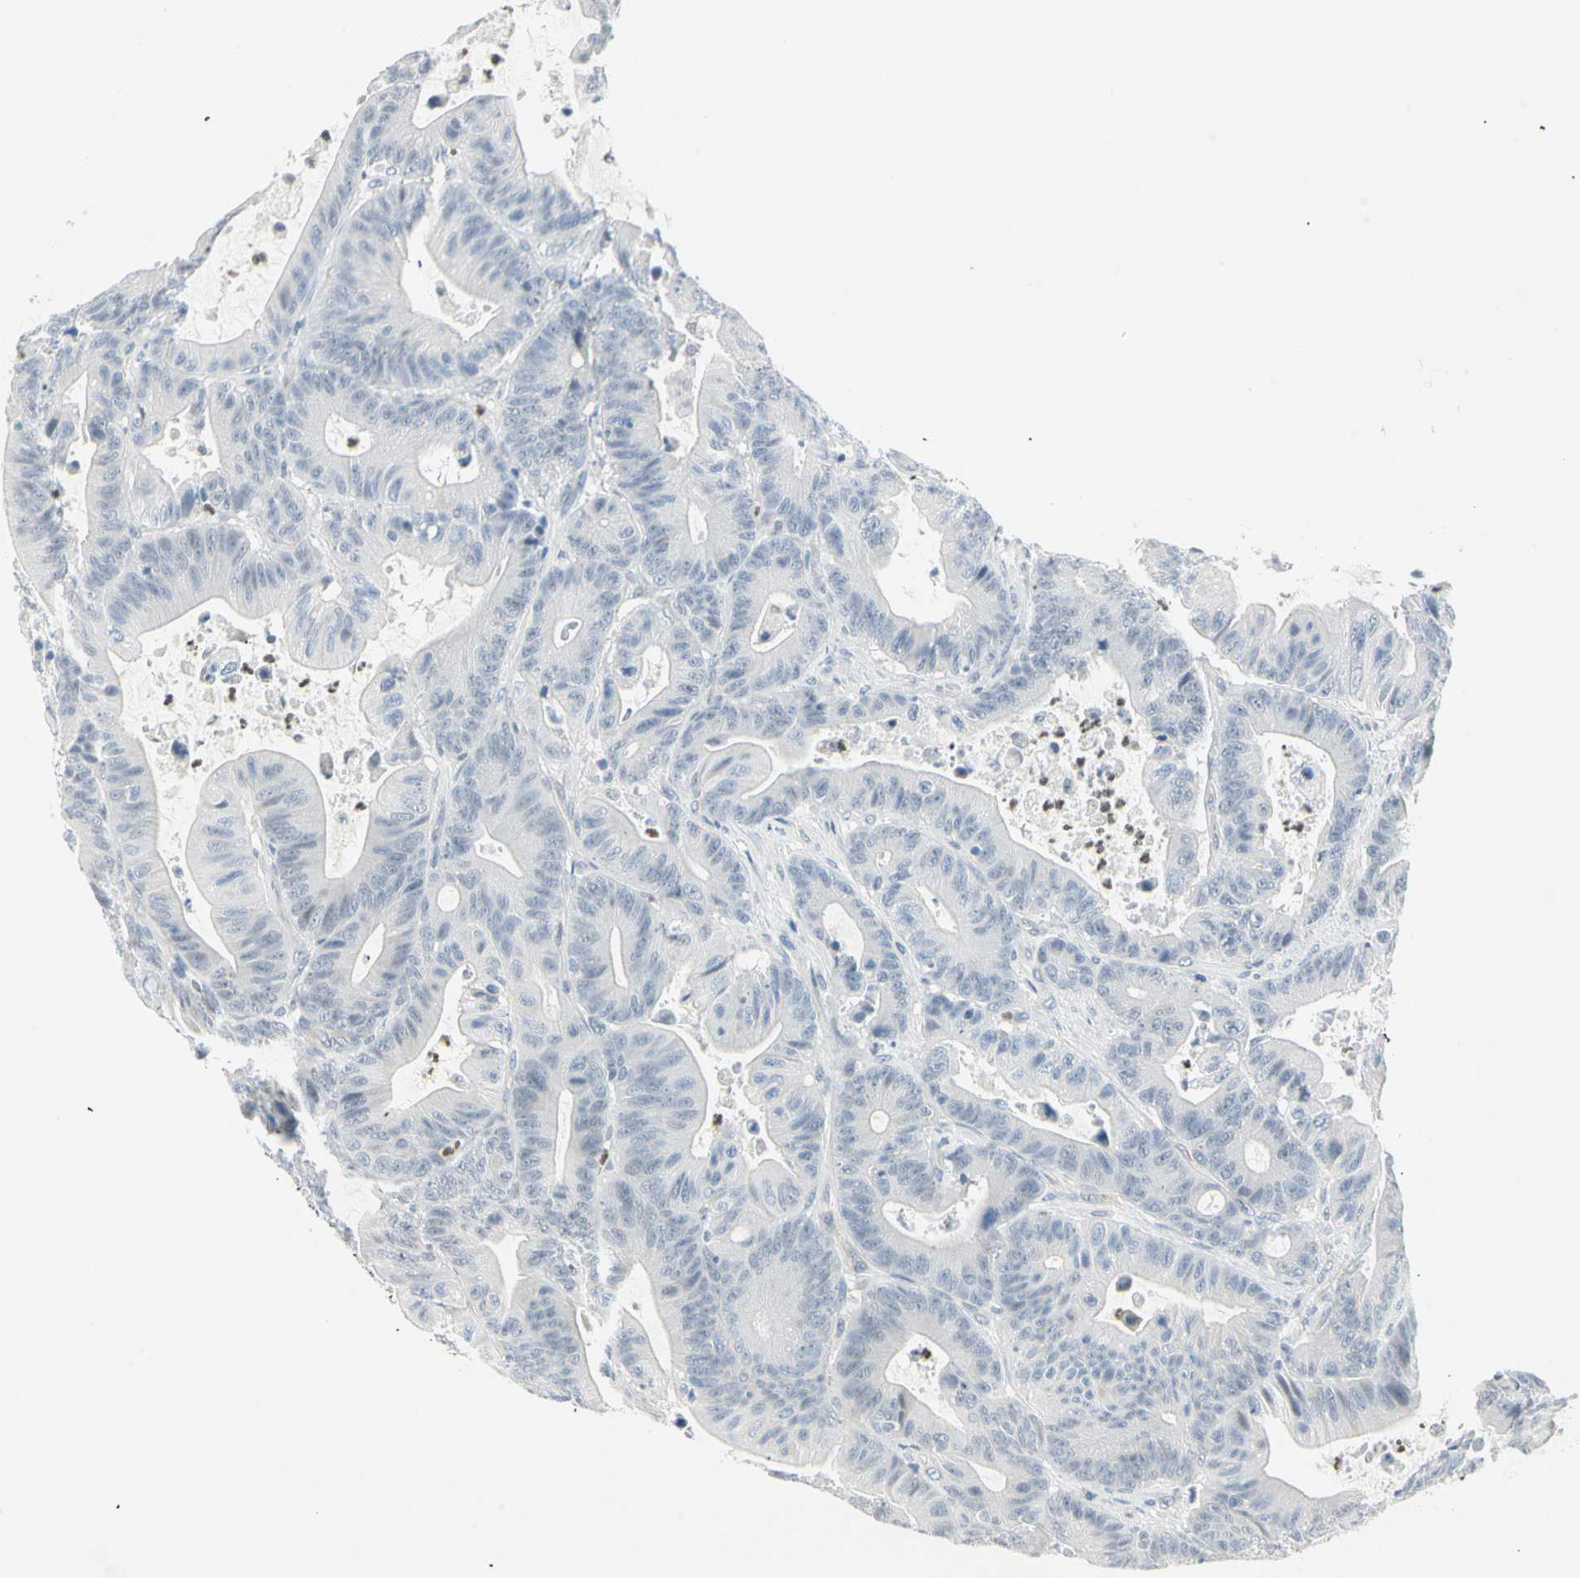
{"staining": {"intensity": "negative", "quantity": "none", "location": "none"}, "tissue": "colorectal cancer", "cell_type": "Tumor cells", "image_type": "cancer", "snomed": [{"axis": "morphology", "description": "Adenocarcinoma, NOS"}, {"axis": "topography", "description": "Colon"}], "caption": "A high-resolution micrograph shows immunohistochemistry (IHC) staining of colorectal adenocarcinoma, which exhibits no significant staining in tumor cells.", "gene": "MLLT10", "patient": {"sex": "female", "age": 84}}